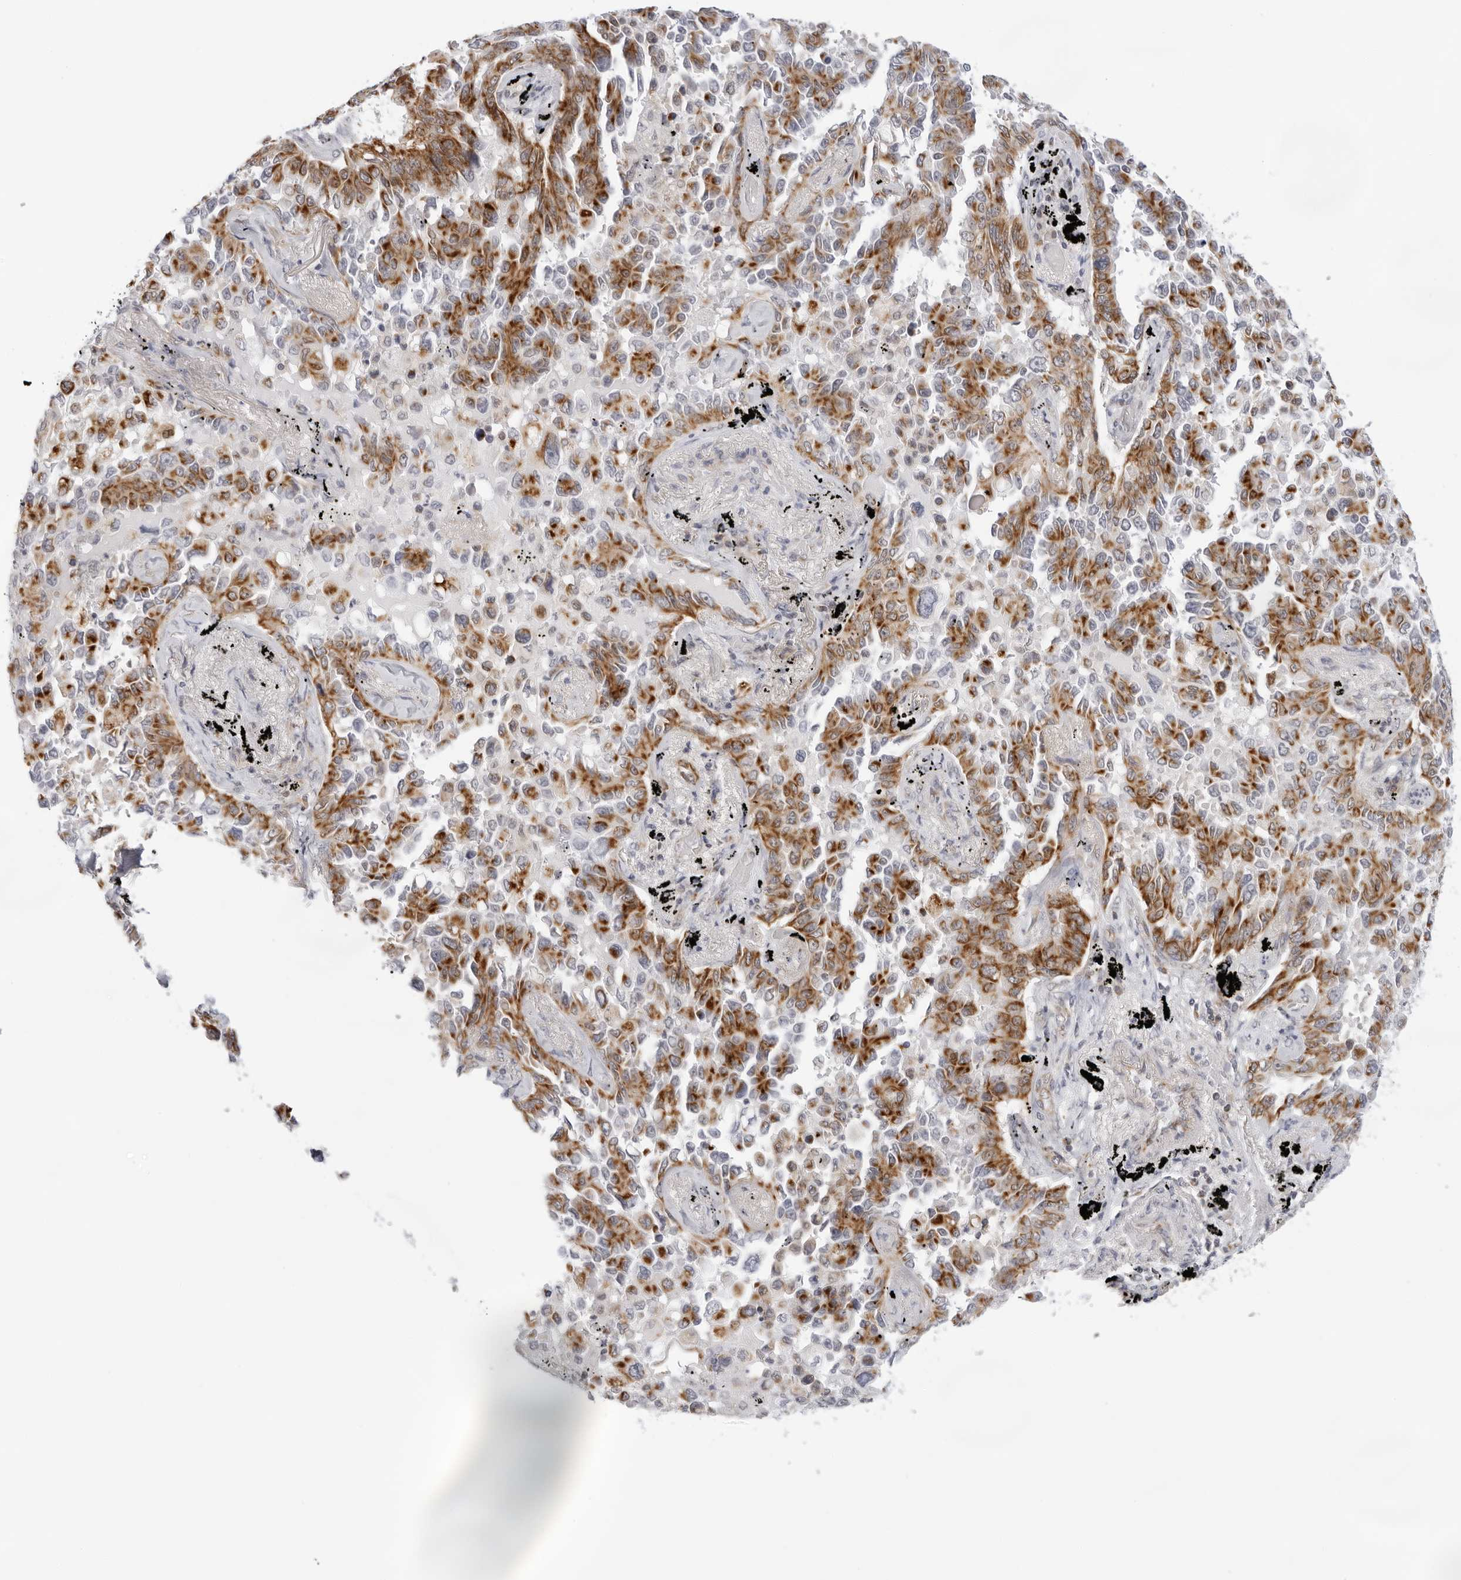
{"staining": {"intensity": "moderate", "quantity": ">75%", "location": "cytoplasmic/membranous"}, "tissue": "lung cancer", "cell_type": "Tumor cells", "image_type": "cancer", "snomed": [{"axis": "morphology", "description": "Adenocarcinoma, NOS"}, {"axis": "topography", "description": "Lung"}], "caption": "The image displays staining of lung cancer, revealing moderate cytoplasmic/membranous protein expression (brown color) within tumor cells.", "gene": "CIART", "patient": {"sex": "female", "age": 67}}